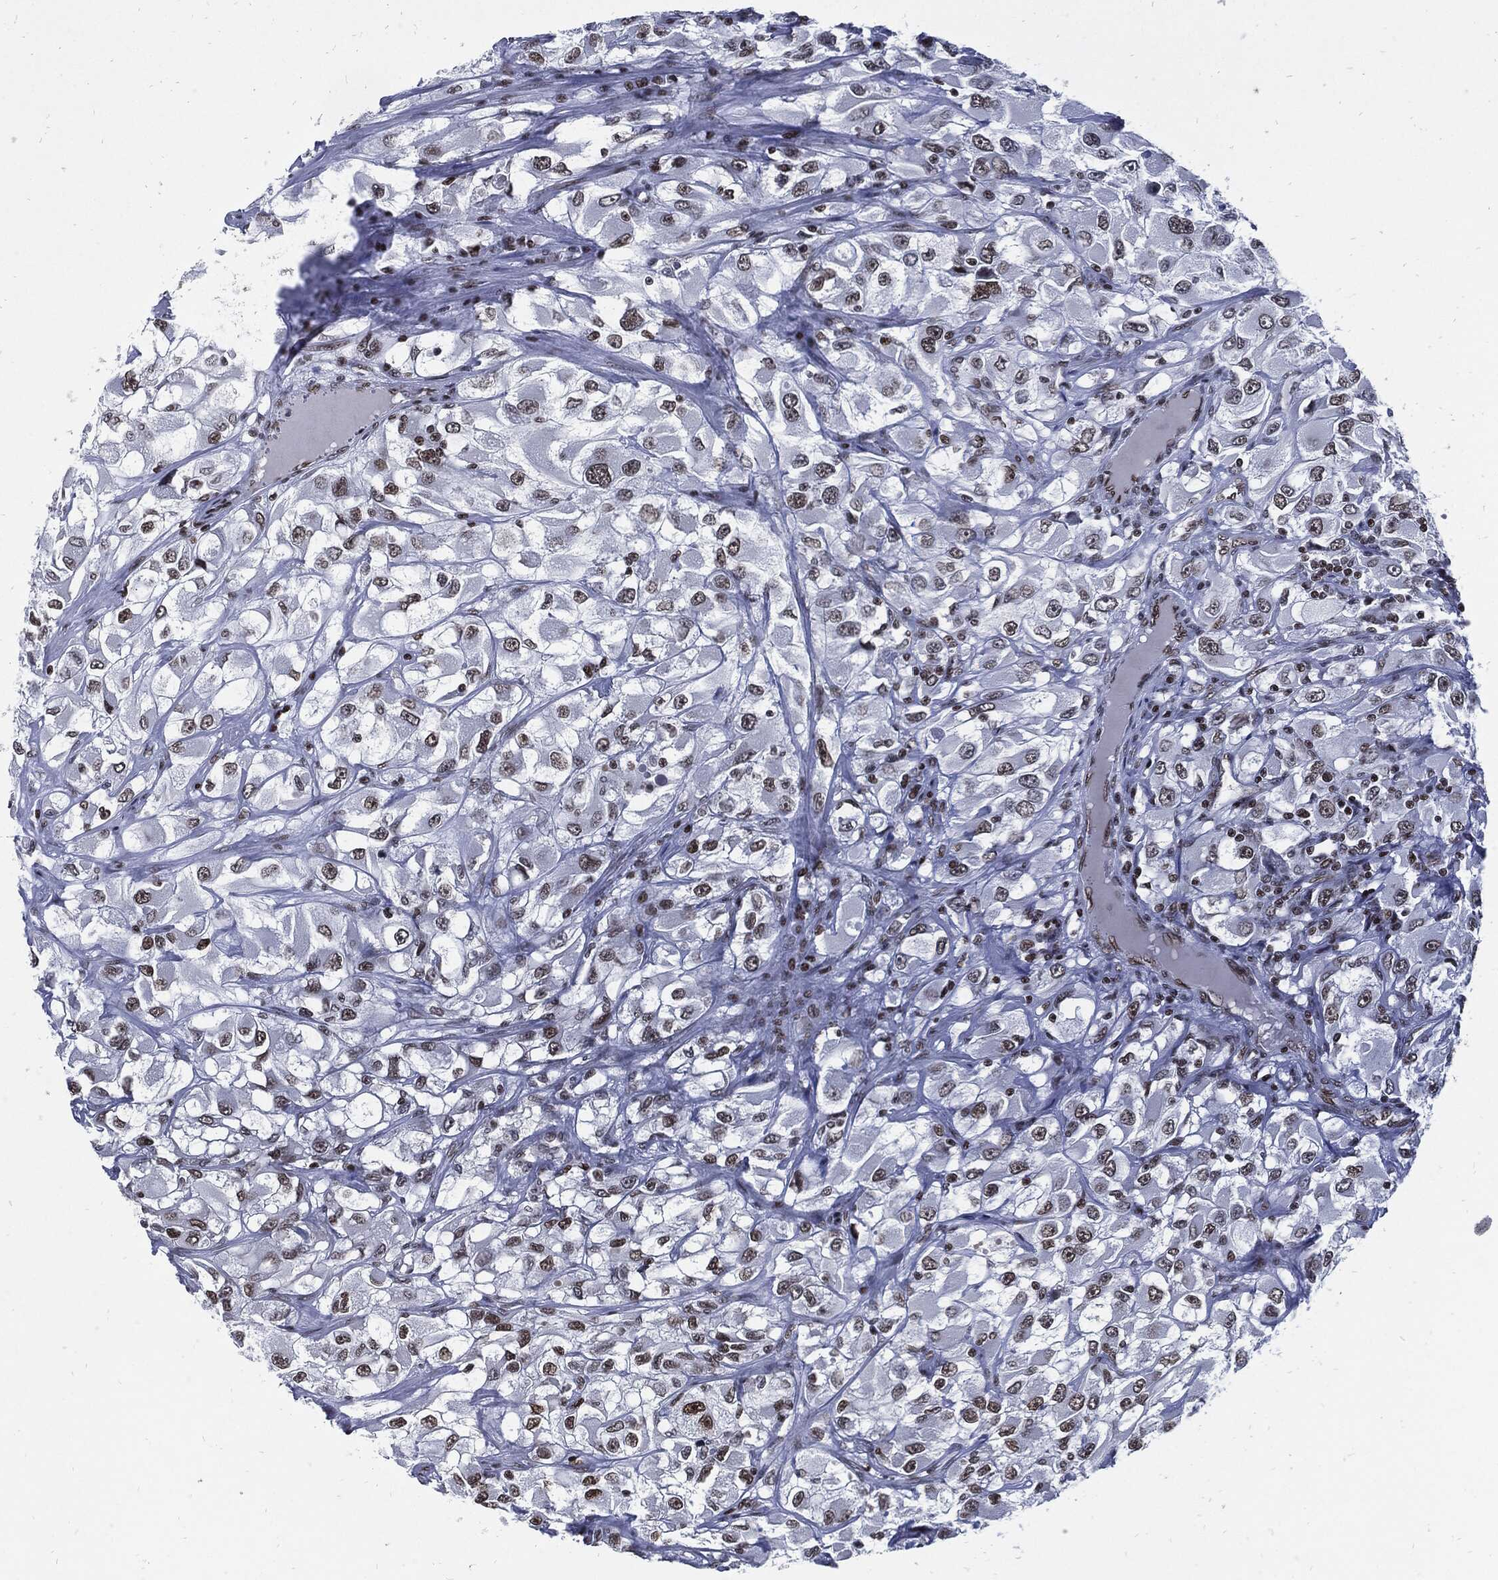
{"staining": {"intensity": "moderate", "quantity": "<25%", "location": "nuclear"}, "tissue": "renal cancer", "cell_type": "Tumor cells", "image_type": "cancer", "snomed": [{"axis": "morphology", "description": "Adenocarcinoma, NOS"}, {"axis": "topography", "description": "Kidney"}], "caption": "A high-resolution image shows immunohistochemistry staining of renal adenocarcinoma, which shows moderate nuclear positivity in approximately <25% of tumor cells.", "gene": "TERF2", "patient": {"sex": "female", "age": 52}}